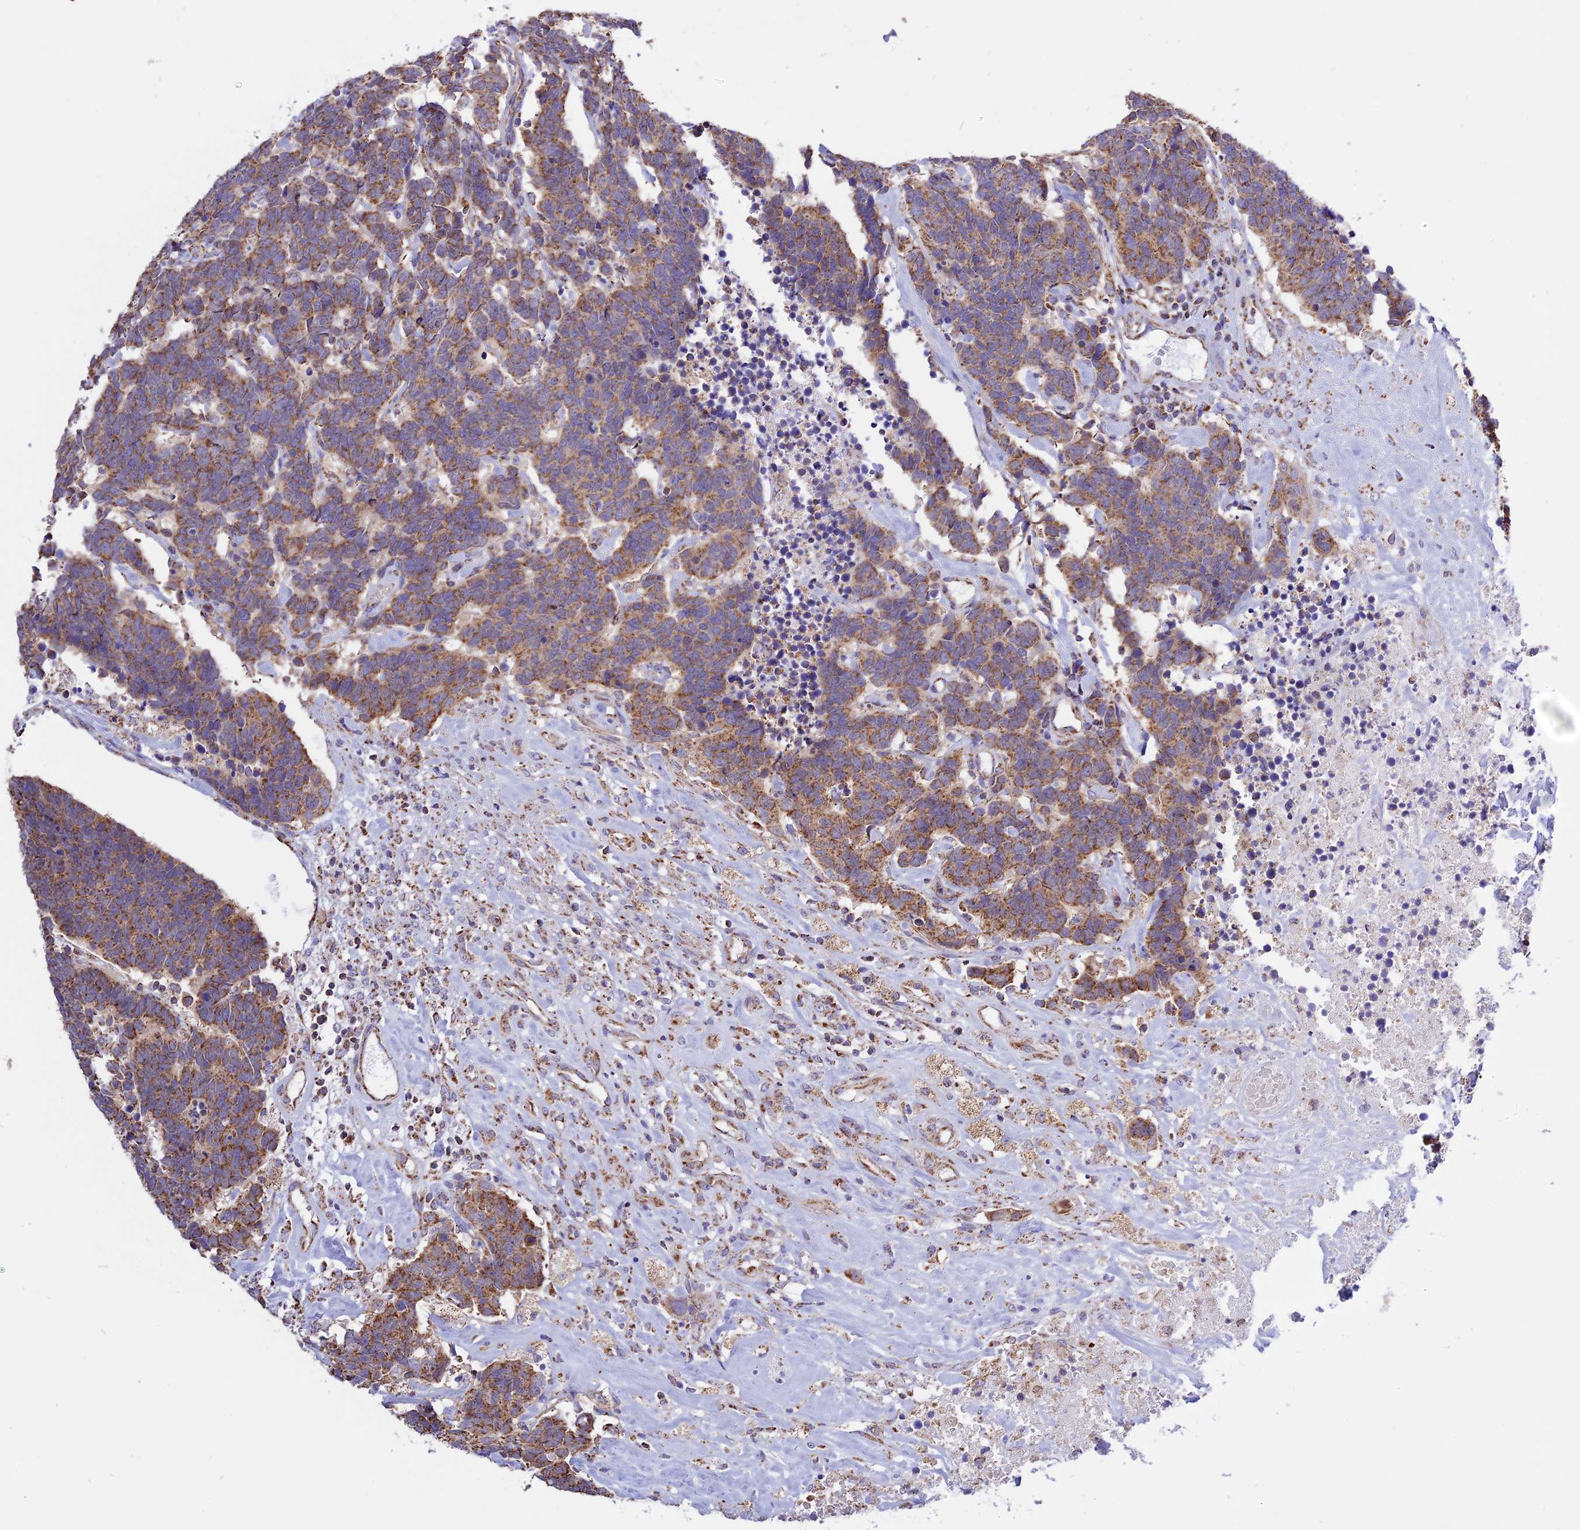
{"staining": {"intensity": "moderate", "quantity": ">75%", "location": "cytoplasmic/membranous"}, "tissue": "carcinoid", "cell_type": "Tumor cells", "image_type": "cancer", "snomed": [{"axis": "morphology", "description": "Carcinoma, NOS"}, {"axis": "morphology", "description": "Carcinoid, malignant, NOS"}, {"axis": "topography", "description": "Urinary bladder"}], "caption": "Carcinoid stained for a protein (brown) demonstrates moderate cytoplasmic/membranous positive expression in approximately >75% of tumor cells.", "gene": "TTC4", "patient": {"sex": "male", "age": 57}}